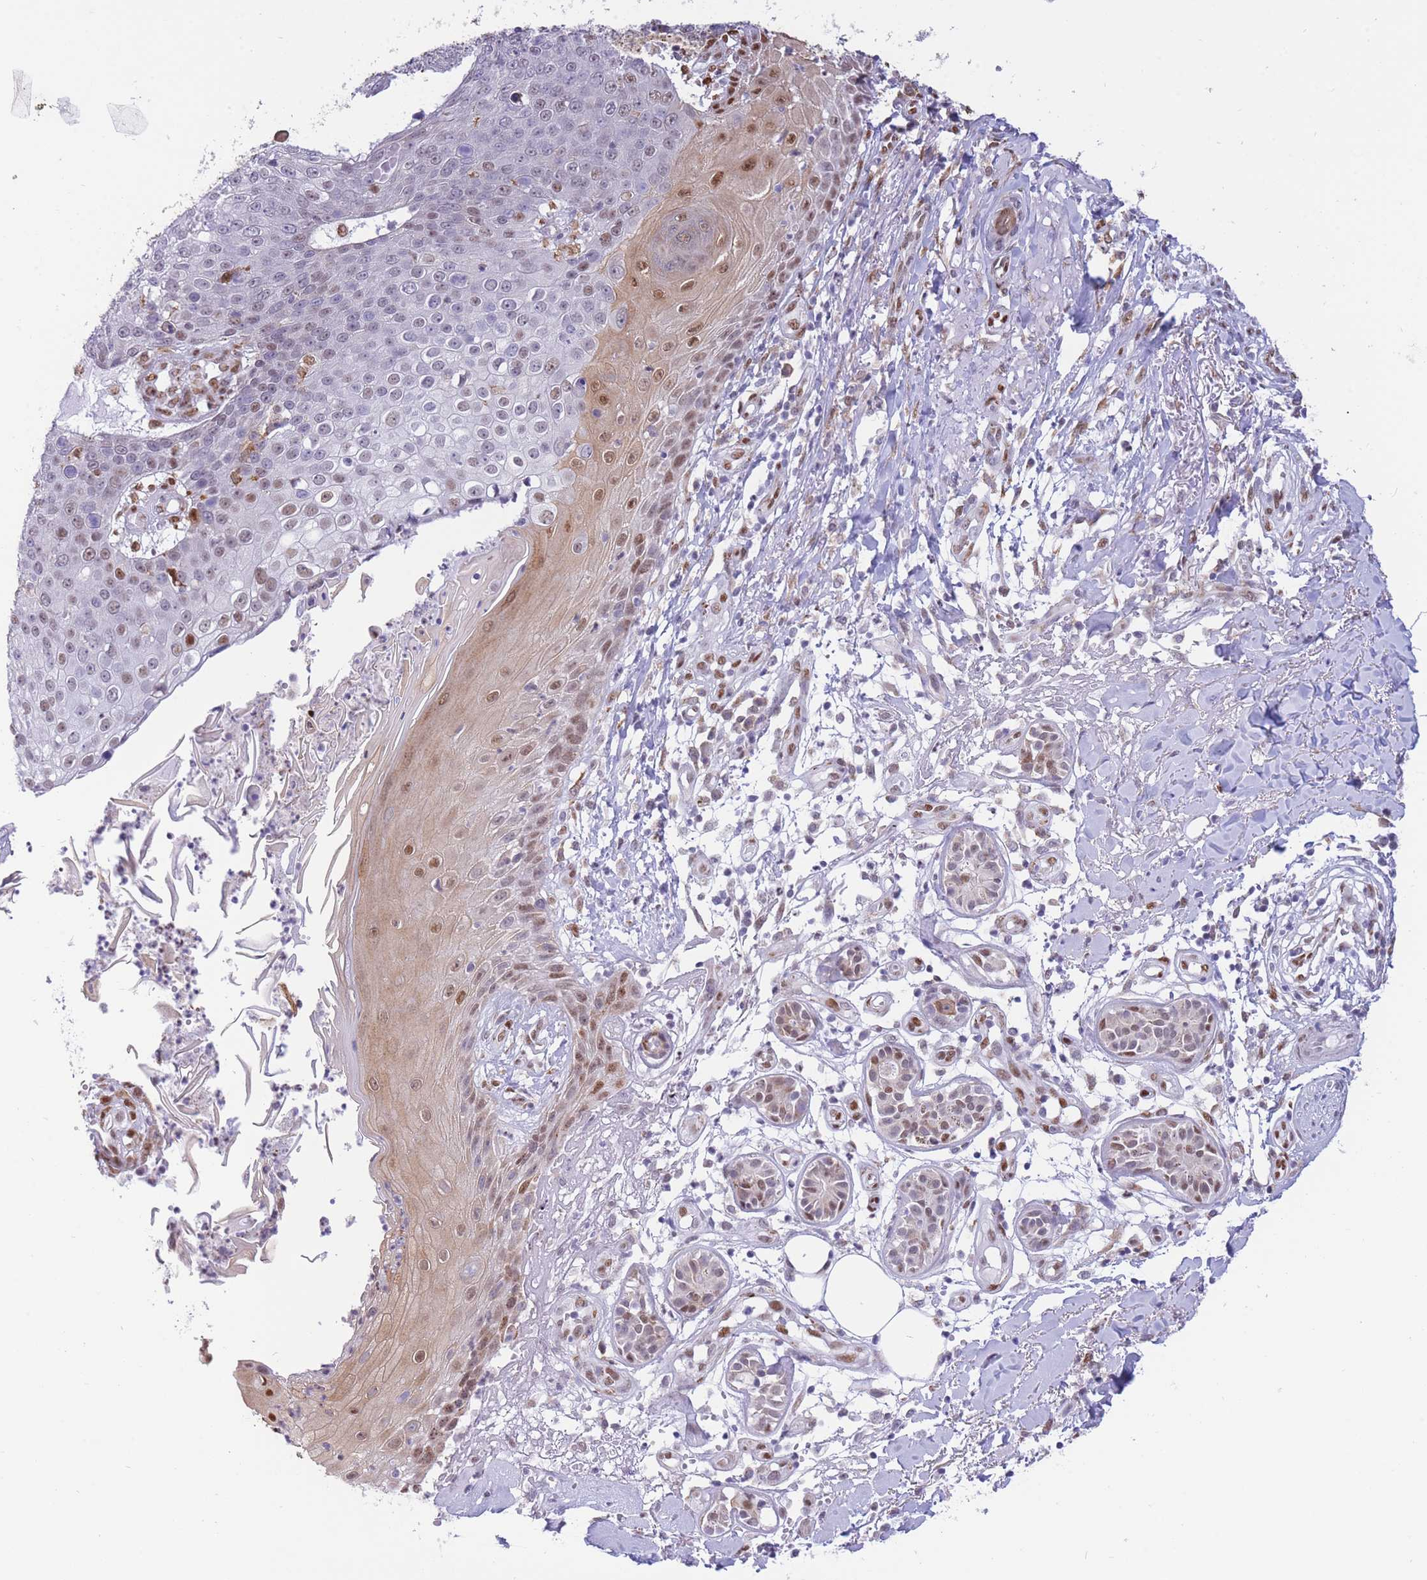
{"staining": {"intensity": "weak", "quantity": "<25%", "location": "nuclear"}, "tissue": "skin cancer", "cell_type": "Tumor cells", "image_type": "cancer", "snomed": [{"axis": "morphology", "description": "Squamous cell carcinoma, NOS"}, {"axis": "topography", "description": "Skin"}], "caption": "IHC micrograph of skin squamous cell carcinoma stained for a protein (brown), which demonstrates no expression in tumor cells.", "gene": "FAM153A", "patient": {"sex": "male", "age": 71}}